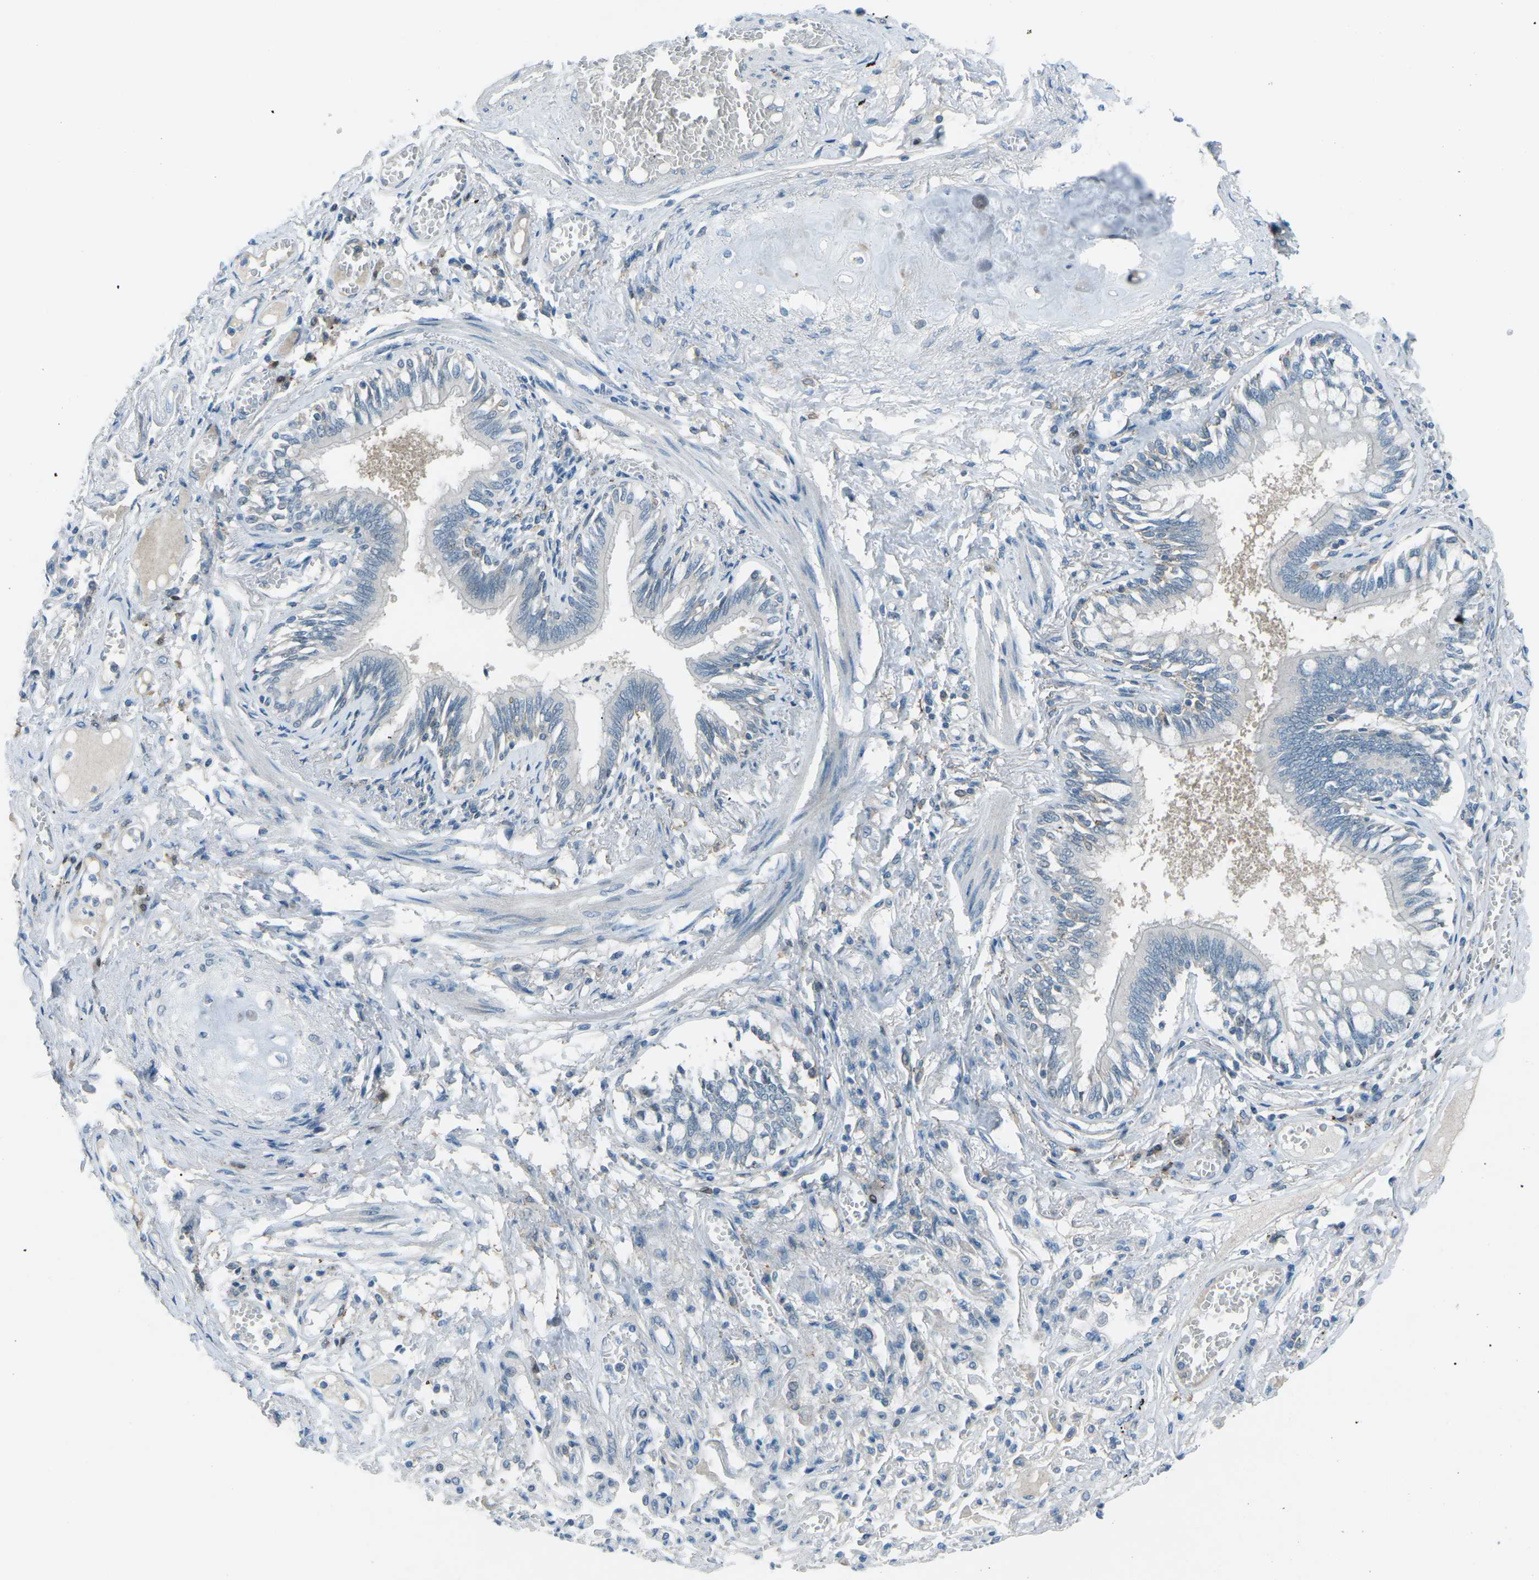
{"staining": {"intensity": "weak", "quantity": "25%-75%", "location": "cytoplasmic/membranous"}, "tissue": "bronchus", "cell_type": "Respiratory epithelial cells", "image_type": "normal", "snomed": [{"axis": "morphology", "description": "Normal tissue, NOS"}, {"axis": "morphology", "description": "Inflammation, NOS"}, {"axis": "topography", "description": "Cartilage tissue"}, {"axis": "topography", "description": "Lung"}], "caption": "This photomicrograph exhibits normal bronchus stained with immunohistochemistry (IHC) to label a protein in brown. The cytoplasmic/membranous of respiratory epithelial cells show weak positivity for the protein. Nuclei are counter-stained blue.", "gene": "PRKCA", "patient": {"sex": "male", "age": 71}}